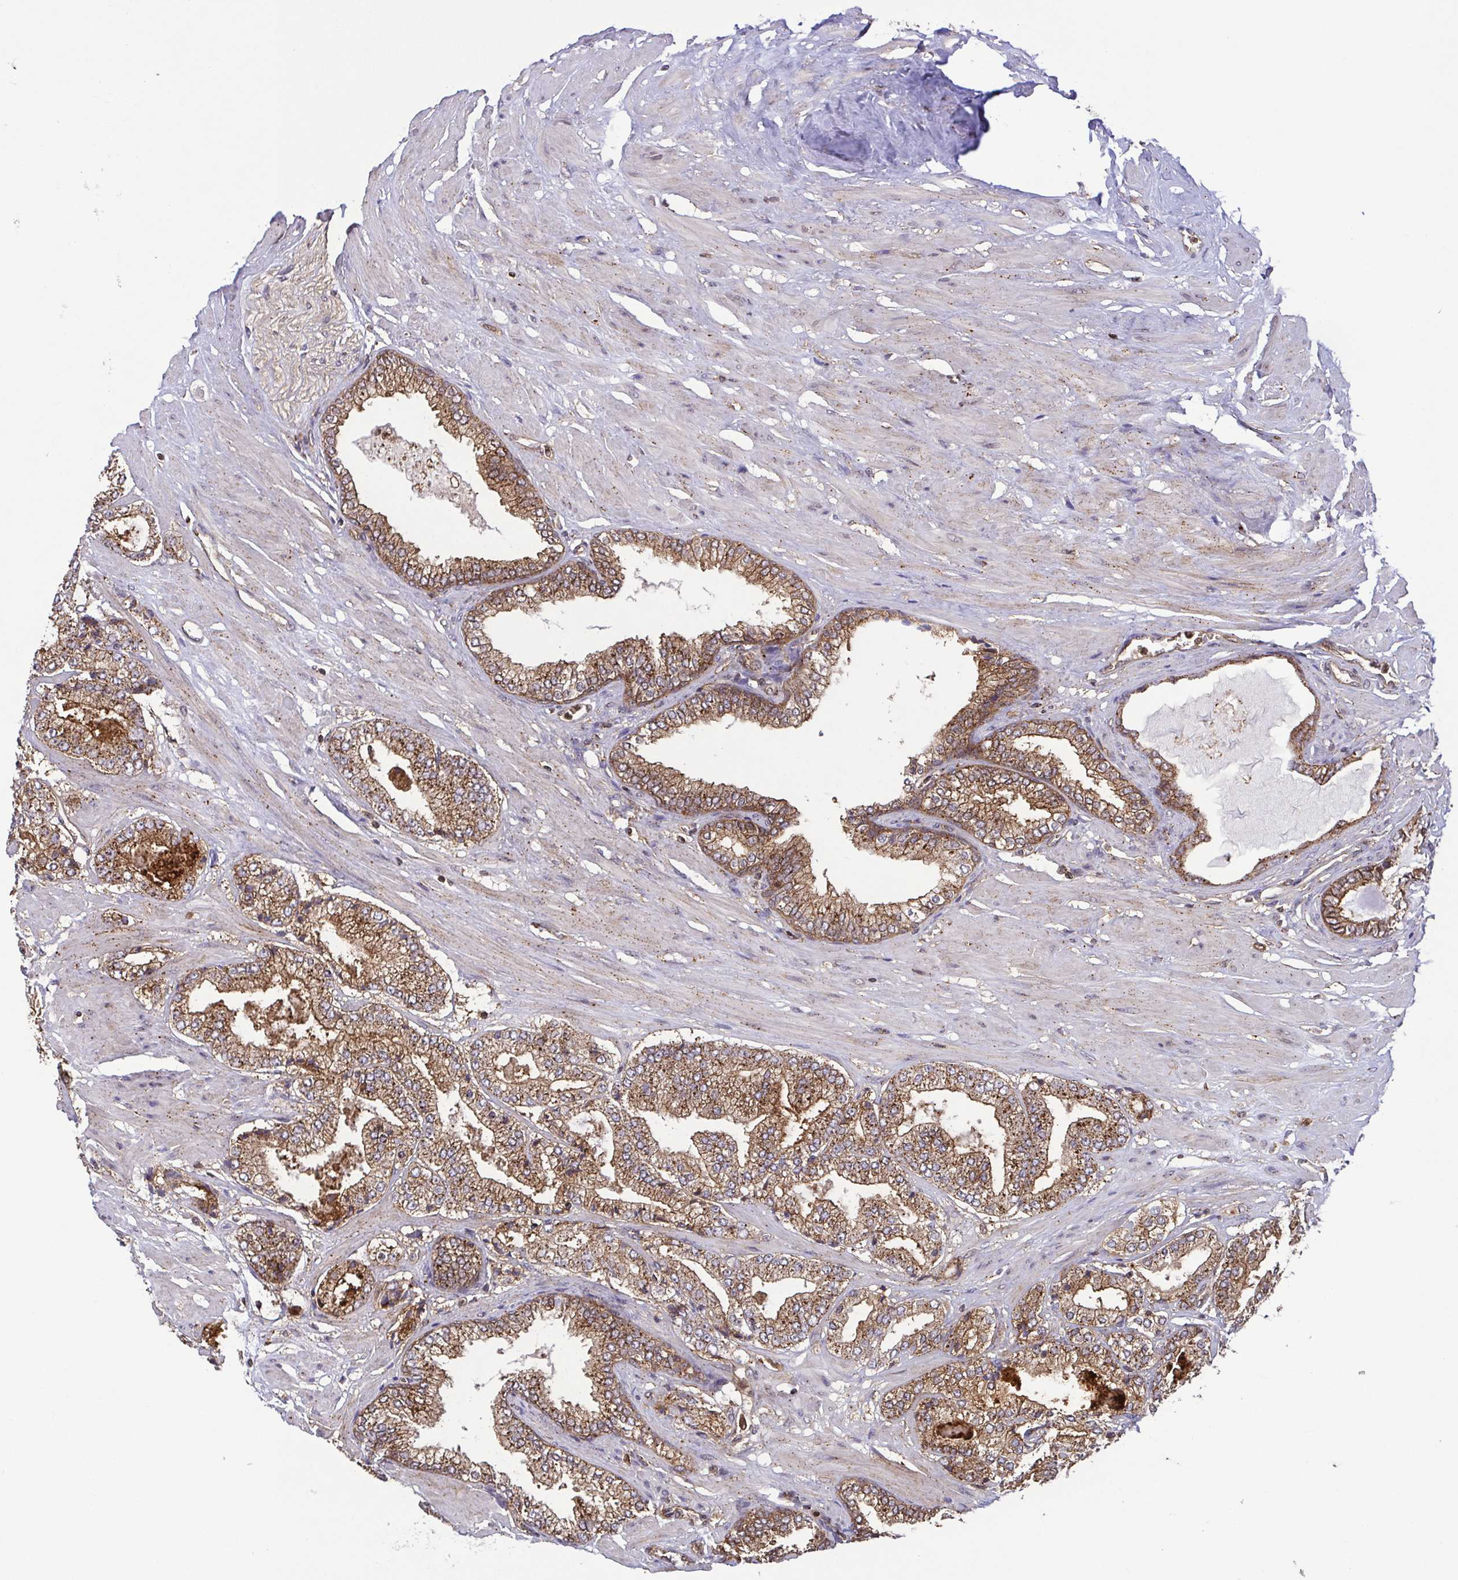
{"staining": {"intensity": "moderate", "quantity": ">75%", "location": "cytoplasmic/membranous"}, "tissue": "prostate cancer", "cell_type": "Tumor cells", "image_type": "cancer", "snomed": [{"axis": "morphology", "description": "Adenocarcinoma, High grade"}, {"axis": "topography", "description": "Prostate"}], "caption": "This image demonstrates immunohistochemistry staining of adenocarcinoma (high-grade) (prostate), with medium moderate cytoplasmic/membranous staining in approximately >75% of tumor cells.", "gene": "CHMP1B", "patient": {"sex": "male", "age": 64}}